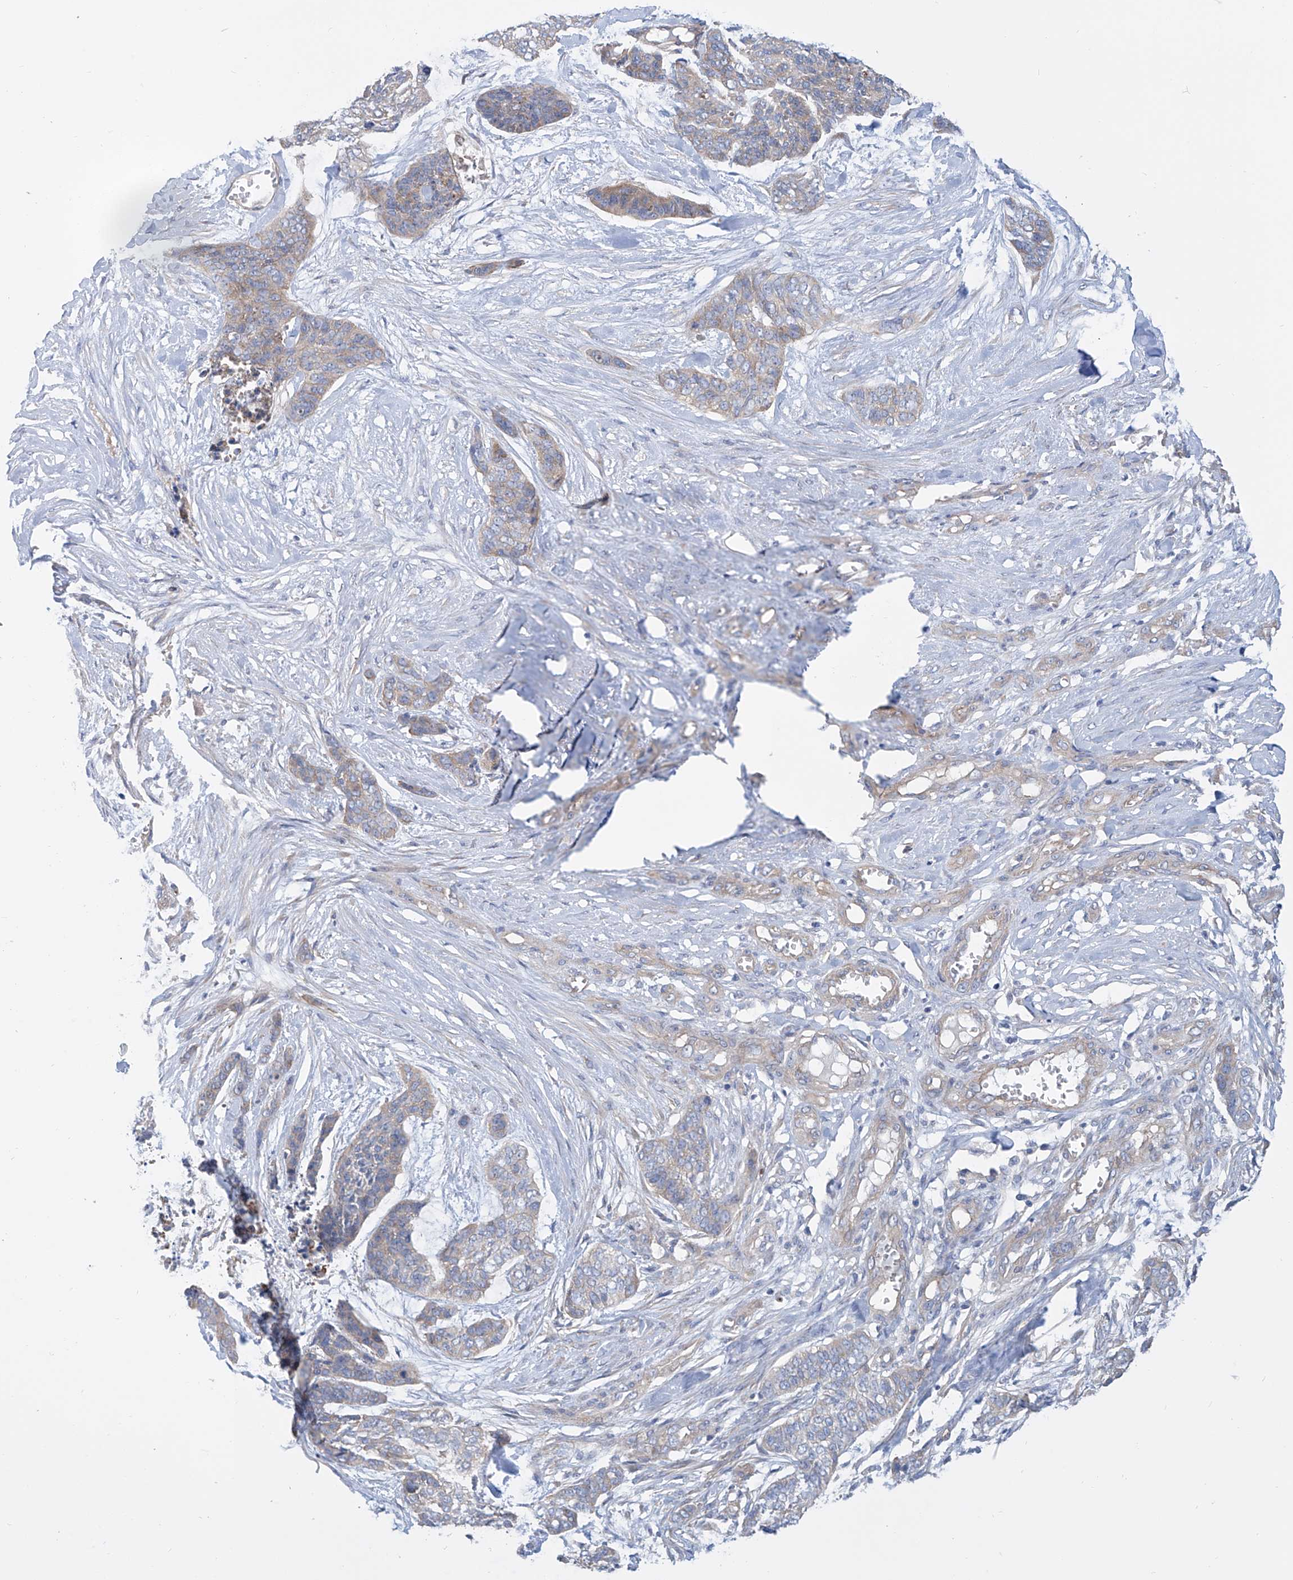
{"staining": {"intensity": "weak", "quantity": "25%-75%", "location": "cytoplasmic/membranous"}, "tissue": "skin cancer", "cell_type": "Tumor cells", "image_type": "cancer", "snomed": [{"axis": "morphology", "description": "Basal cell carcinoma"}, {"axis": "topography", "description": "Skin"}], "caption": "Basal cell carcinoma (skin) stained for a protein (brown) reveals weak cytoplasmic/membranous positive expression in approximately 25%-75% of tumor cells.", "gene": "TMEM209", "patient": {"sex": "female", "age": 64}}